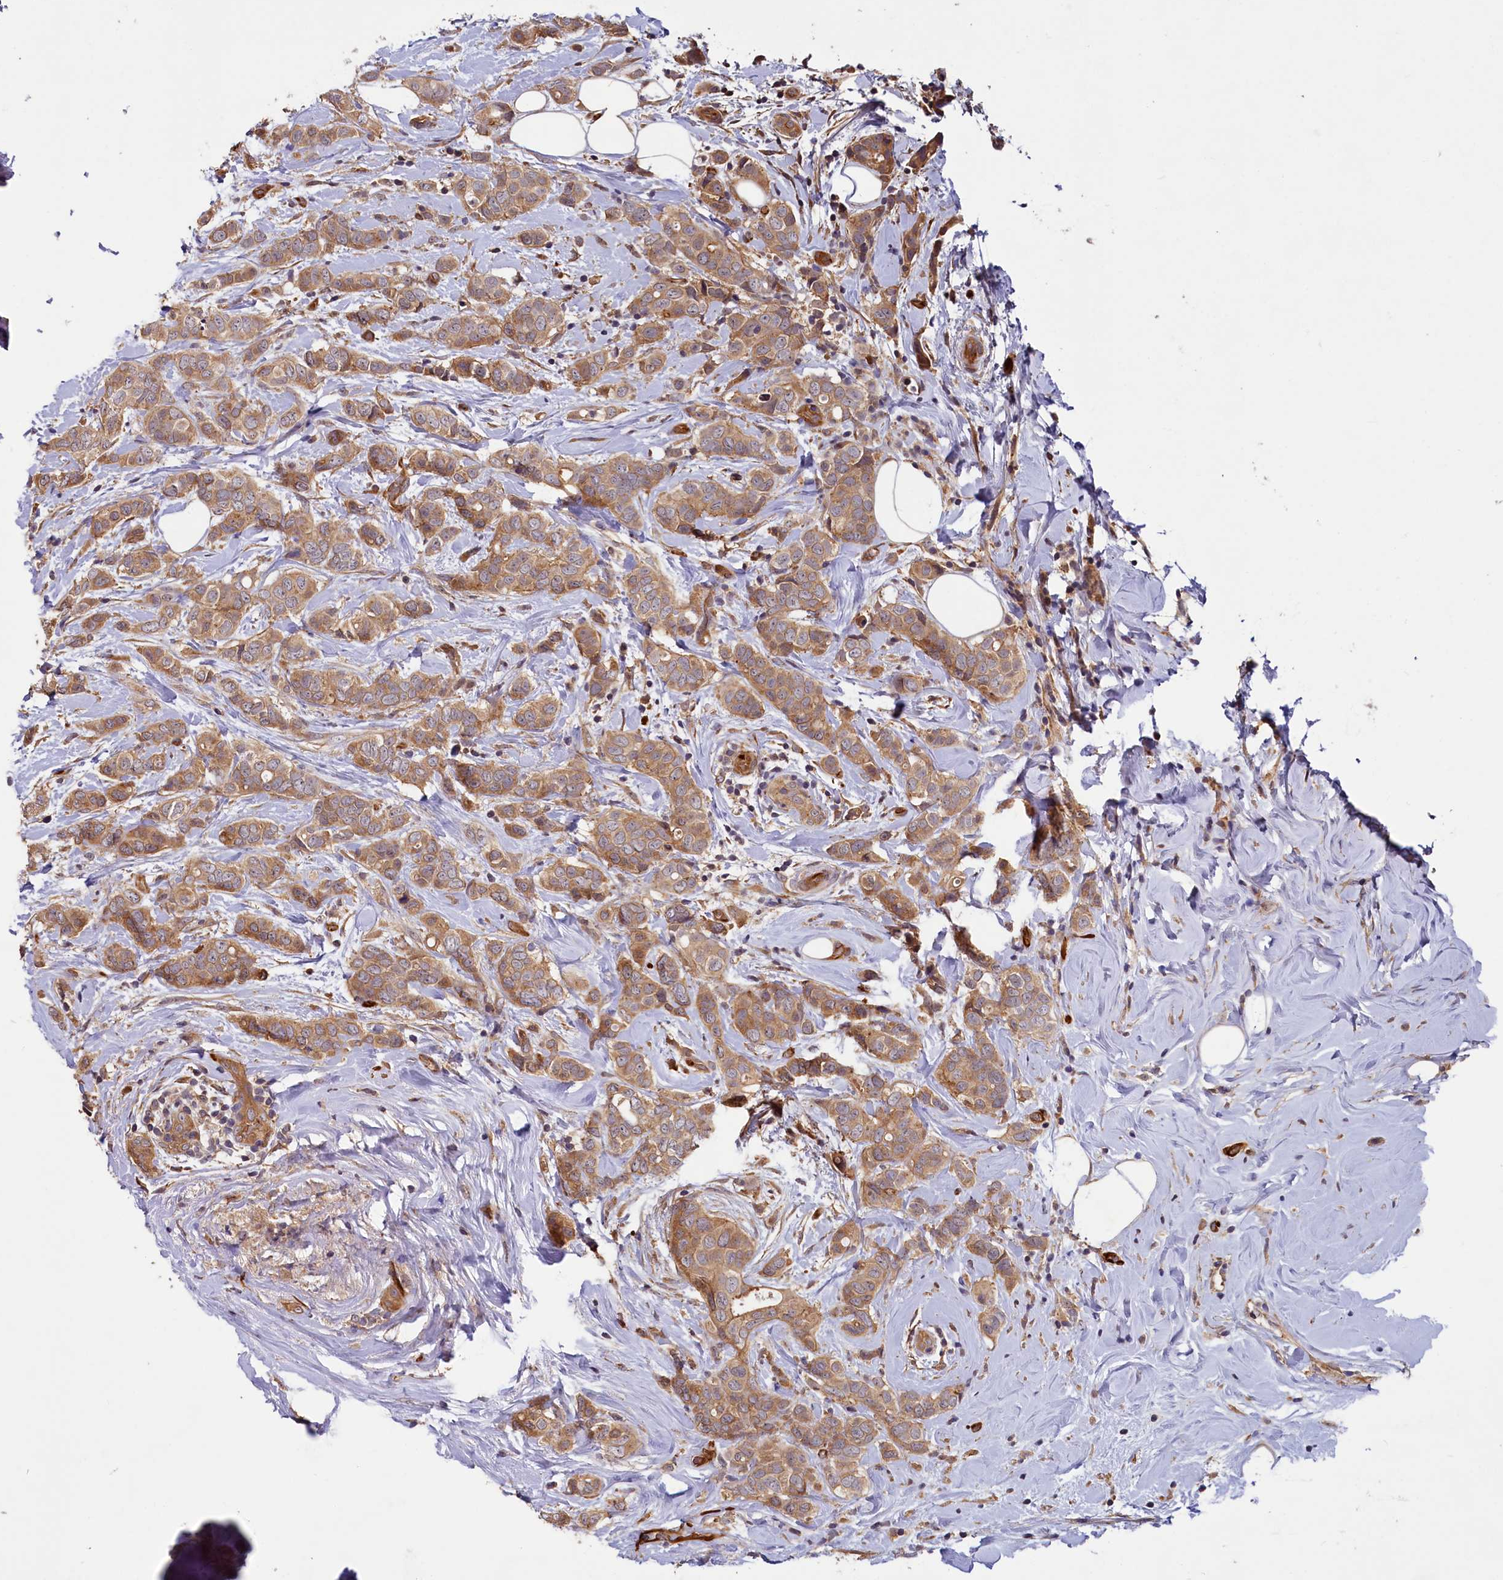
{"staining": {"intensity": "moderate", "quantity": ">75%", "location": "cytoplasmic/membranous"}, "tissue": "breast cancer", "cell_type": "Tumor cells", "image_type": "cancer", "snomed": [{"axis": "morphology", "description": "Lobular carcinoma"}, {"axis": "topography", "description": "Breast"}], "caption": "Immunohistochemical staining of human lobular carcinoma (breast) exhibits medium levels of moderate cytoplasmic/membranous protein positivity in about >75% of tumor cells.", "gene": "PKN2", "patient": {"sex": "female", "age": 51}}